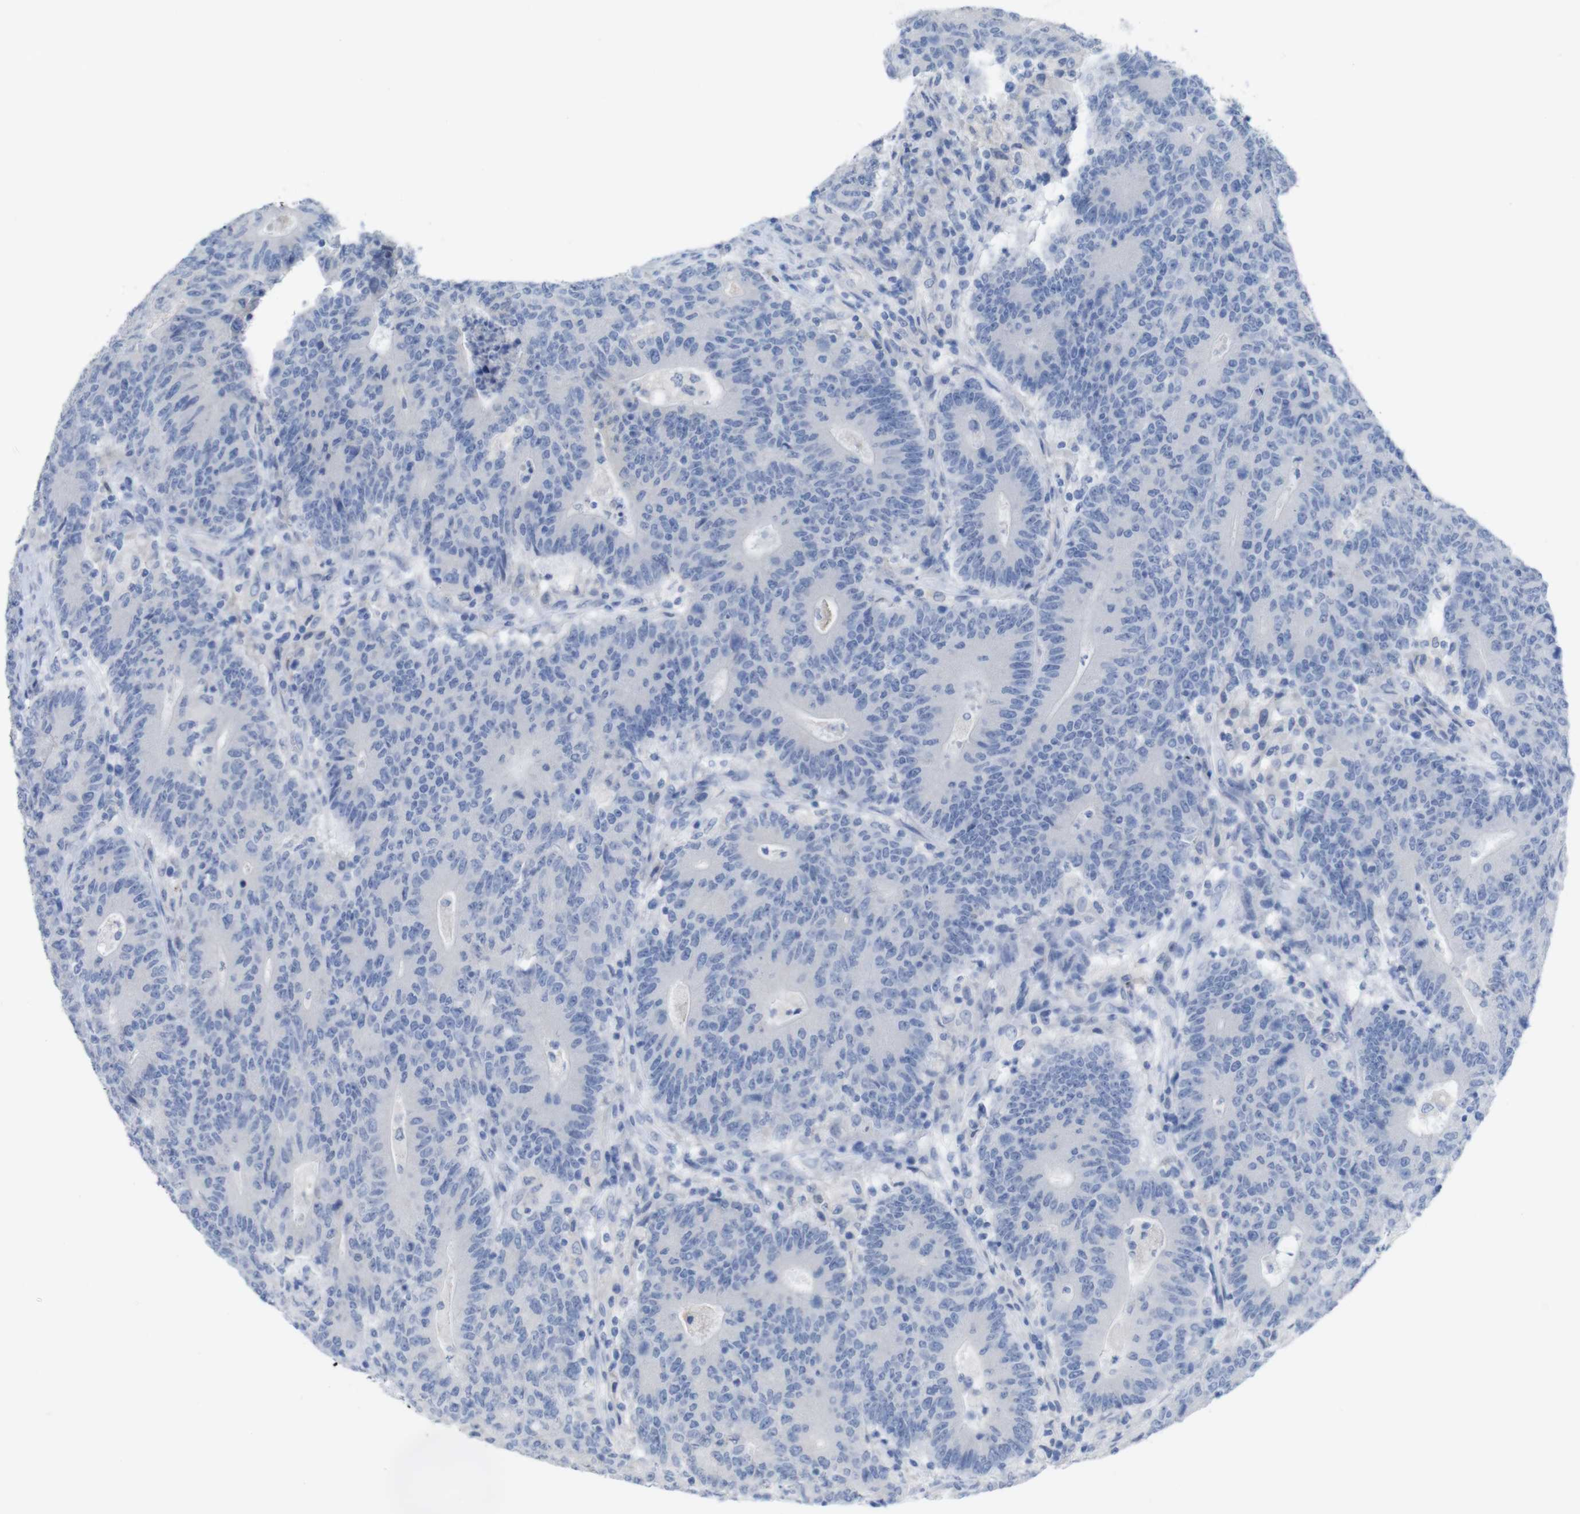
{"staining": {"intensity": "negative", "quantity": "none", "location": "none"}, "tissue": "colorectal cancer", "cell_type": "Tumor cells", "image_type": "cancer", "snomed": [{"axis": "morphology", "description": "Normal tissue, NOS"}, {"axis": "morphology", "description": "Adenocarcinoma, NOS"}, {"axis": "topography", "description": "Colon"}], "caption": "Colorectal adenocarcinoma stained for a protein using immunohistochemistry reveals no expression tumor cells.", "gene": "PNMA1", "patient": {"sex": "female", "age": 75}}